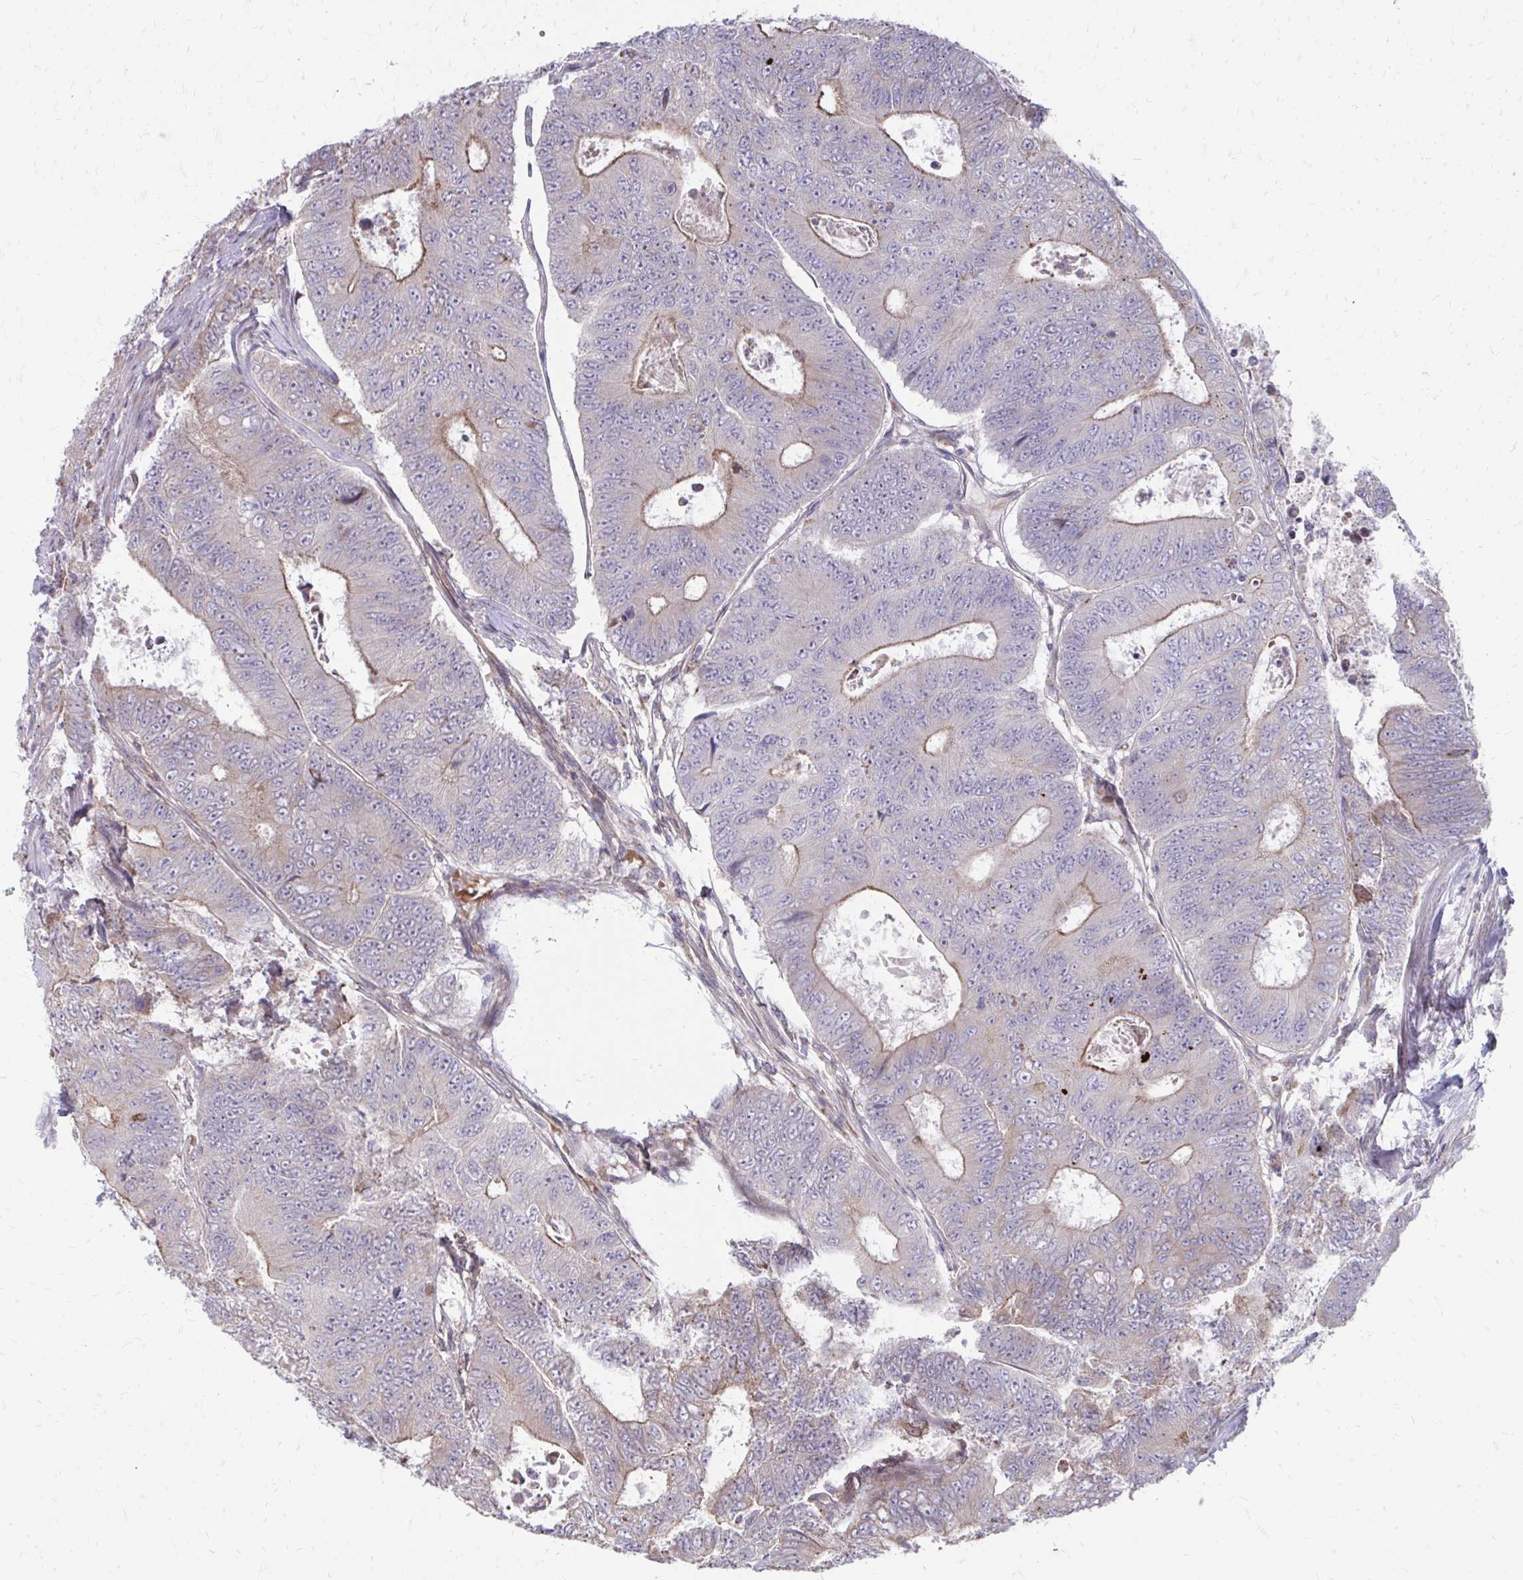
{"staining": {"intensity": "moderate", "quantity": "25%-75%", "location": "cytoplasmic/membranous"}, "tissue": "colorectal cancer", "cell_type": "Tumor cells", "image_type": "cancer", "snomed": [{"axis": "morphology", "description": "Adenocarcinoma, NOS"}, {"axis": "topography", "description": "Colon"}], "caption": "The immunohistochemical stain shows moderate cytoplasmic/membranous staining in tumor cells of colorectal cancer tissue.", "gene": "ITPR2", "patient": {"sex": "female", "age": 48}}